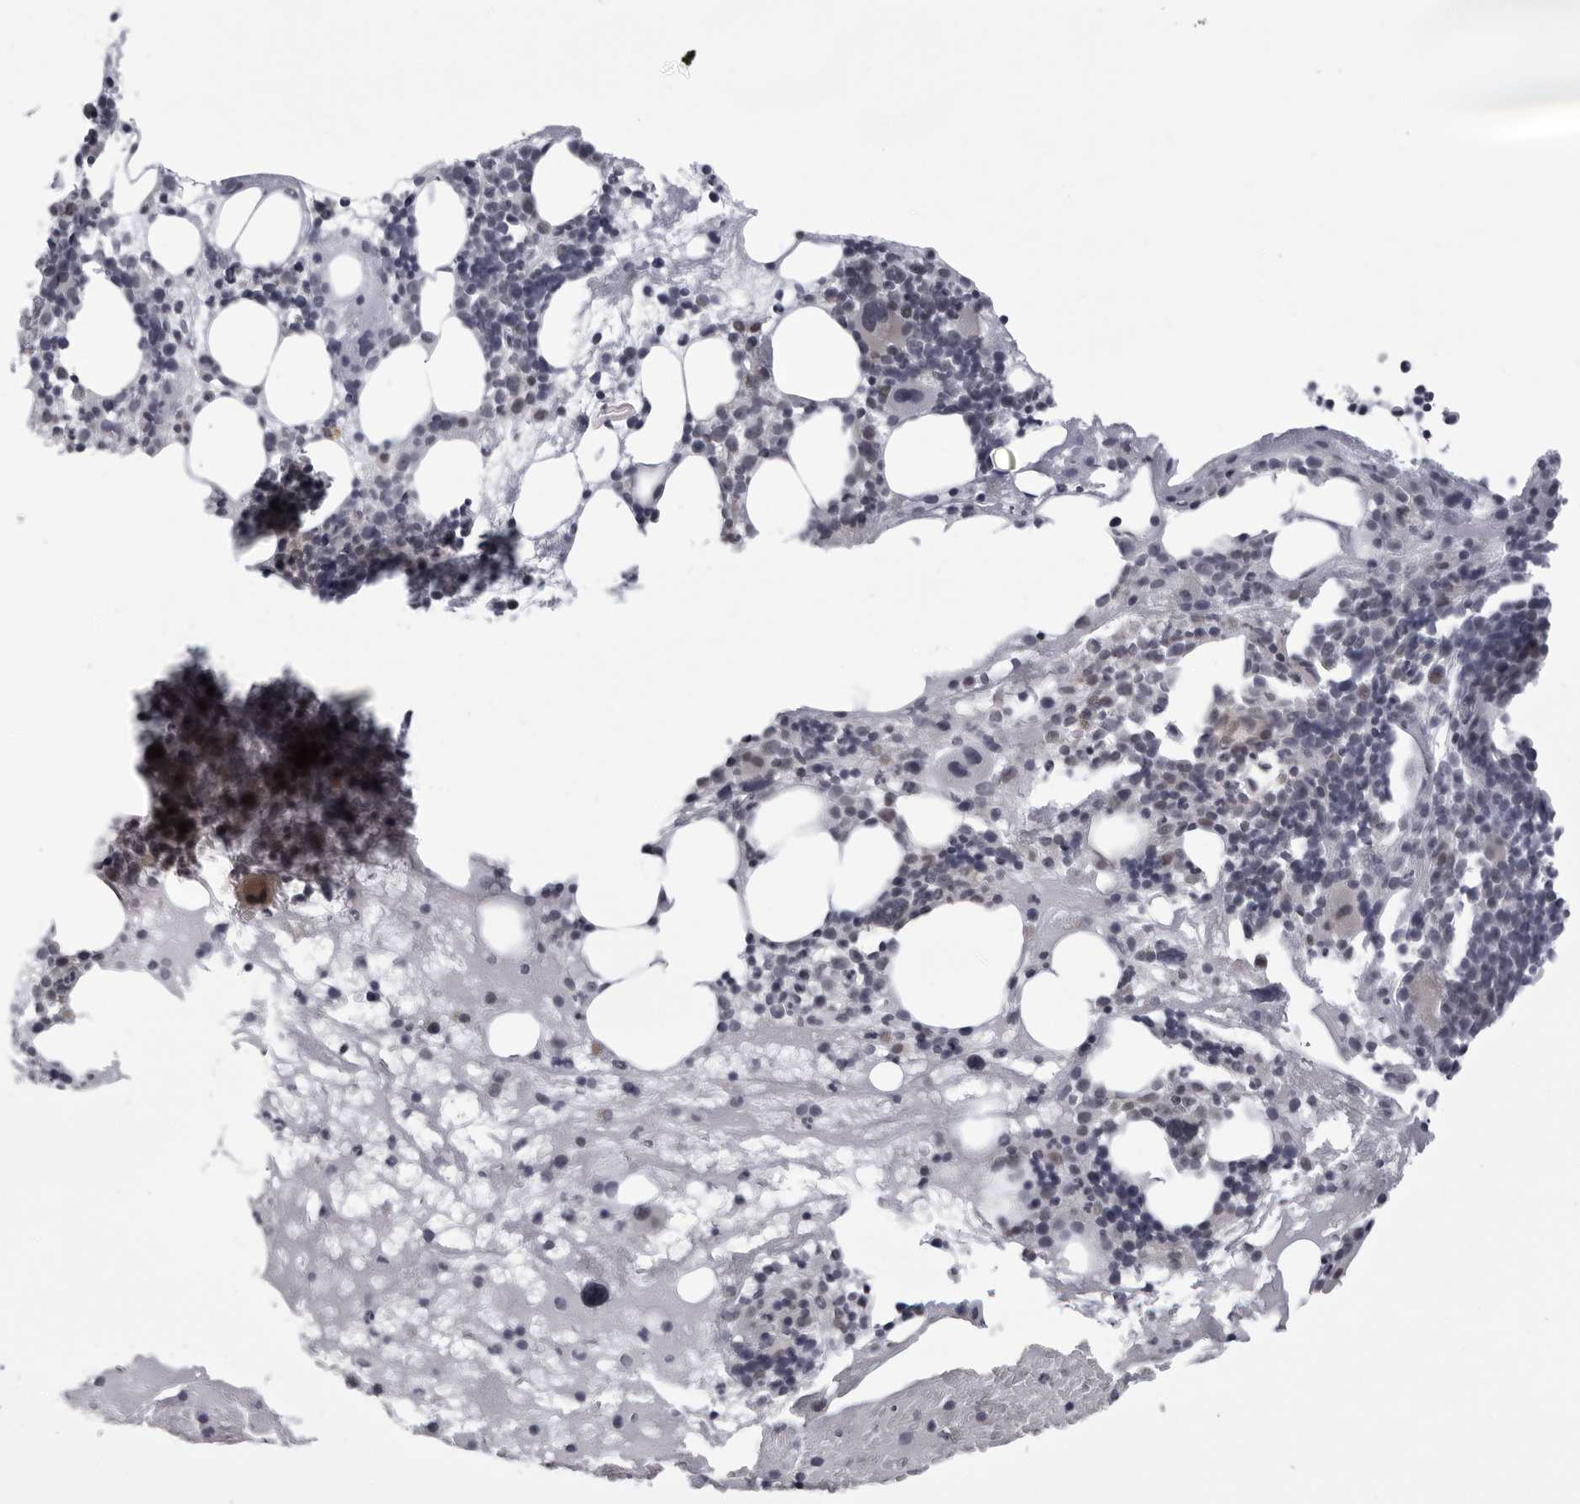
{"staining": {"intensity": "negative", "quantity": "none", "location": "none"}, "tissue": "bone marrow", "cell_type": "Hematopoietic cells", "image_type": "normal", "snomed": [{"axis": "morphology", "description": "Normal tissue, NOS"}, {"axis": "morphology", "description": "Inflammation, NOS"}, {"axis": "topography", "description": "Bone marrow"}], "caption": "High power microscopy photomicrograph of an immunohistochemistry image of normal bone marrow, revealing no significant expression in hematopoietic cells. (Brightfield microscopy of DAB (3,3'-diaminobenzidine) immunohistochemistry at high magnification).", "gene": "MAPK12", "patient": {"sex": "female", "age": 77}}